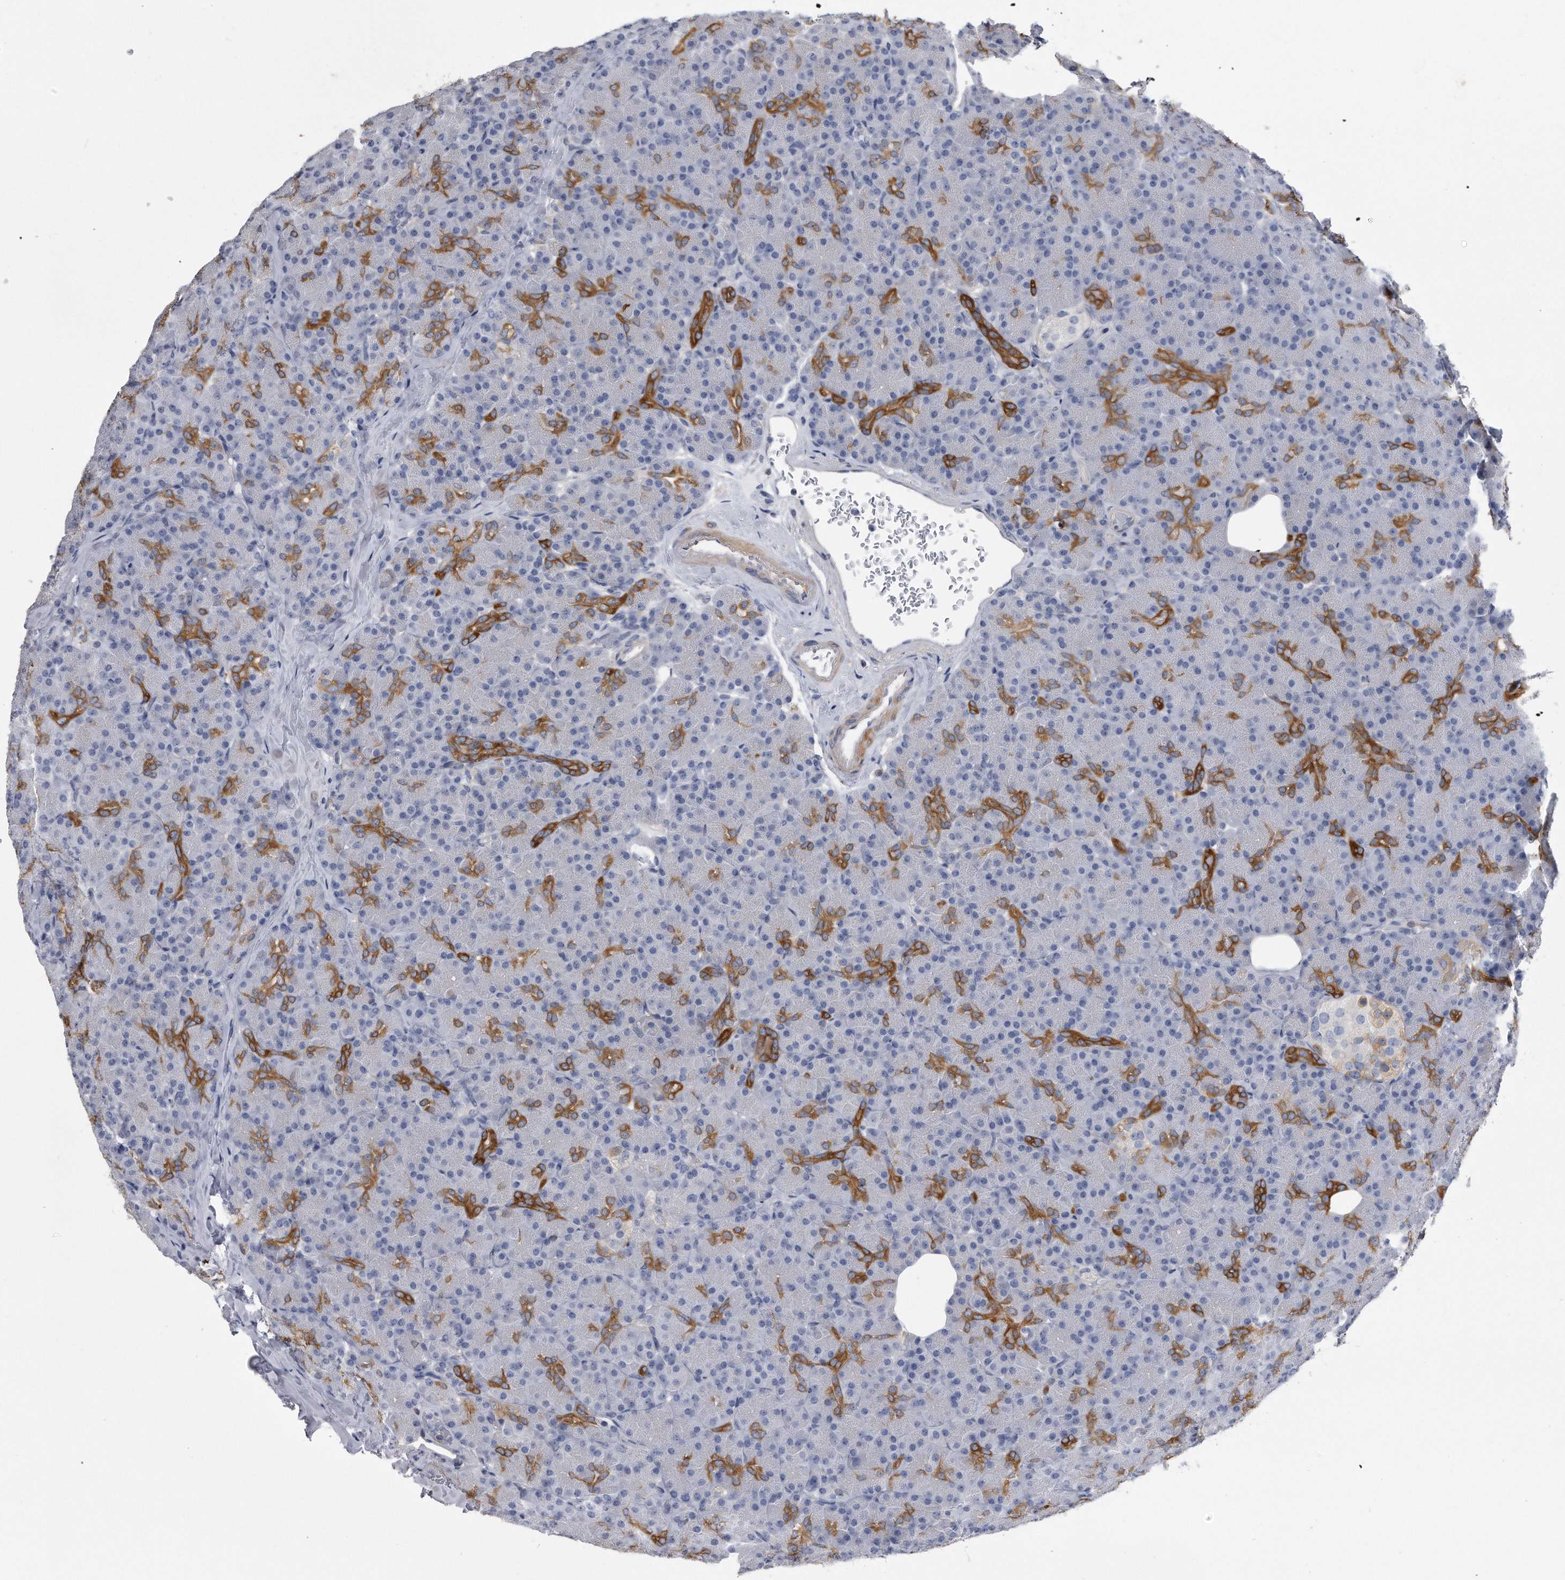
{"staining": {"intensity": "moderate", "quantity": "25%-75%", "location": "cytoplasmic/membranous"}, "tissue": "pancreas", "cell_type": "Exocrine glandular cells", "image_type": "normal", "snomed": [{"axis": "morphology", "description": "Normal tissue, NOS"}, {"axis": "topography", "description": "Pancreas"}], "caption": "Protein staining shows moderate cytoplasmic/membranous expression in approximately 25%-75% of exocrine glandular cells in unremarkable pancreas. (DAB IHC with brightfield microscopy, high magnification).", "gene": "PYGB", "patient": {"sex": "female", "age": 43}}